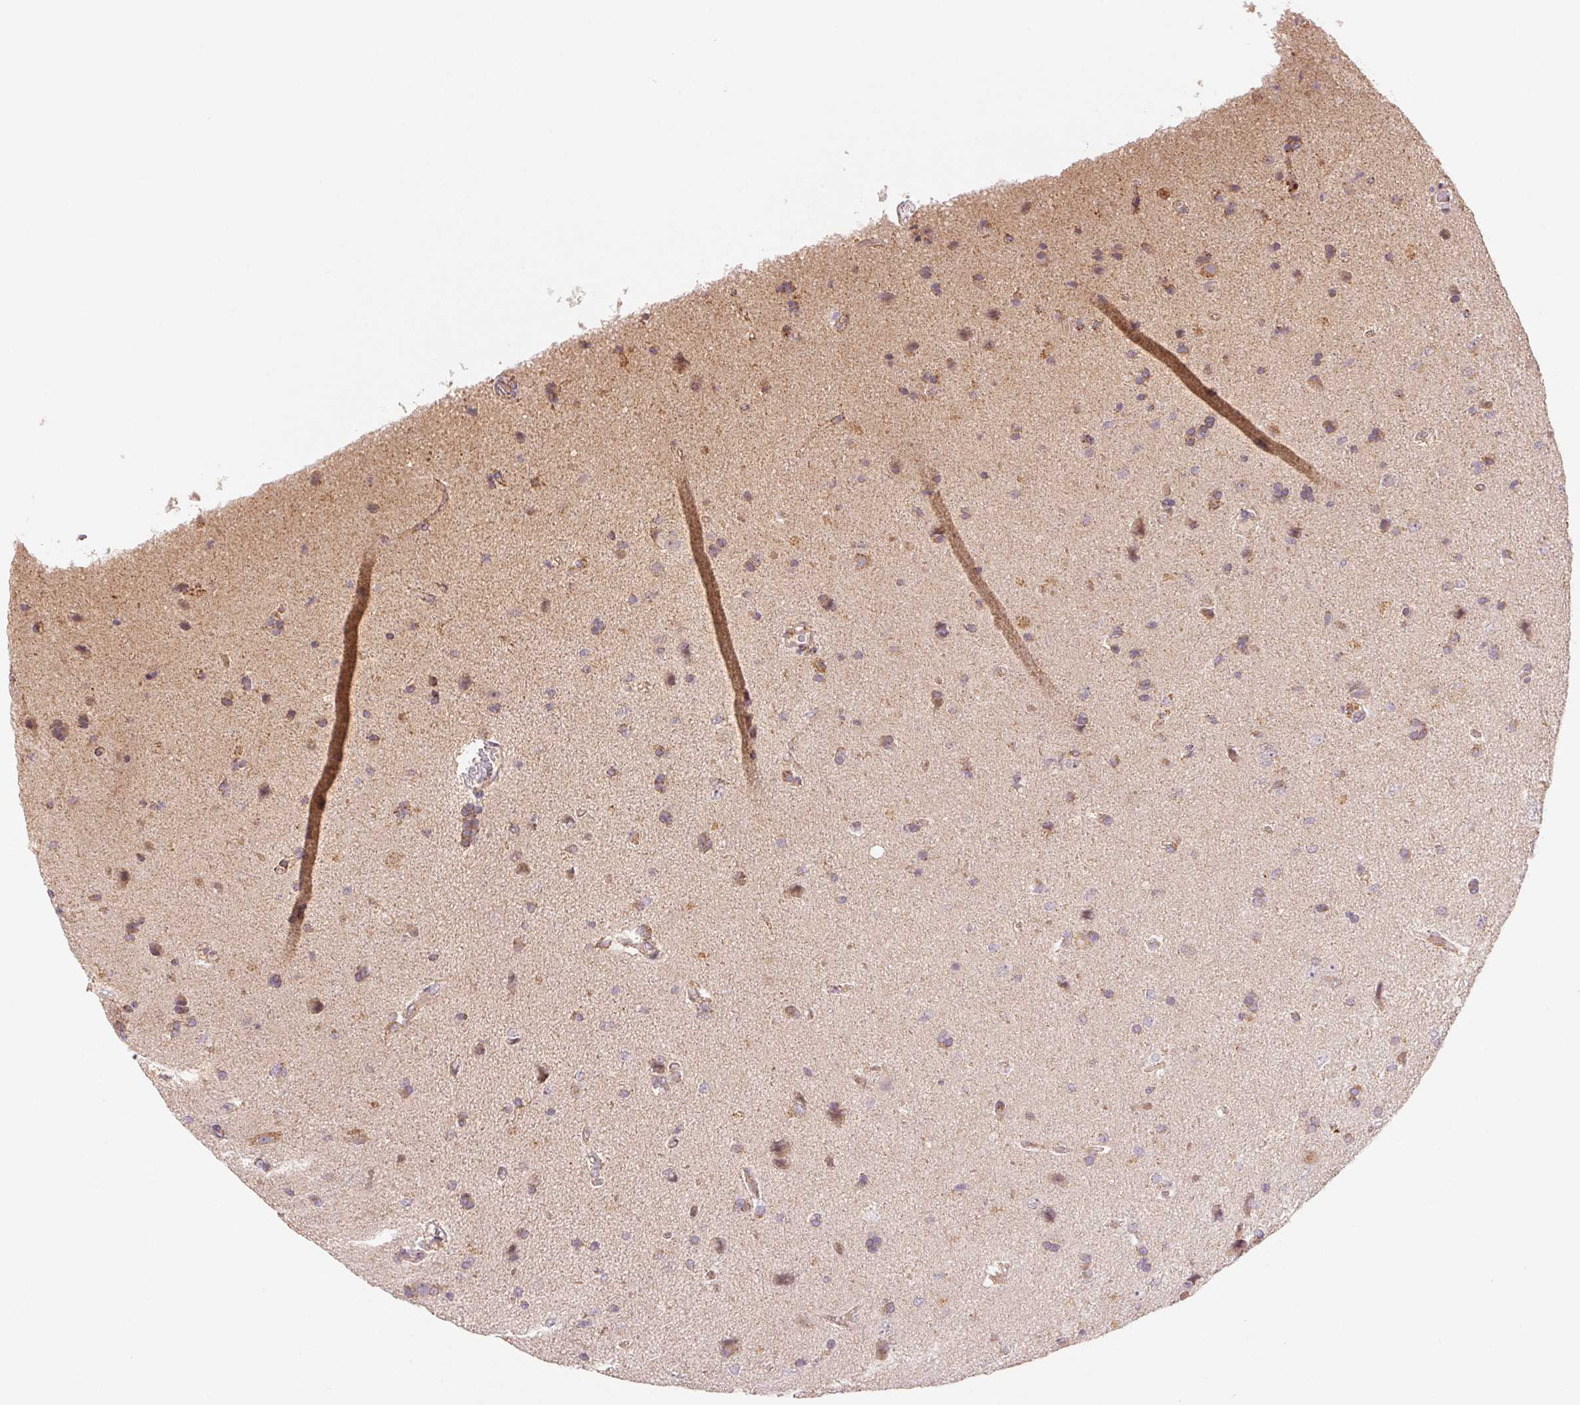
{"staining": {"intensity": "weak", "quantity": "25%-75%", "location": "cytoplasmic/membranous"}, "tissue": "glioma", "cell_type": "Tumor cells", "image_type": "cancer", "snomed": [{"axis": "morphology", "description": "Glioma, malignant, High grade"}, {"axis": "topography", "description": "Cerebral cortex"}], "caption": "The photomicrograph exhibits staining of malignant glioma (high-grade), revealing weak cytoplasmic/membranous protein positivity (brown color) within tumor cells. Nuclei are stained in blue.", "gene": "HINT2", "patient": {"sex": "male", "age": 70}}